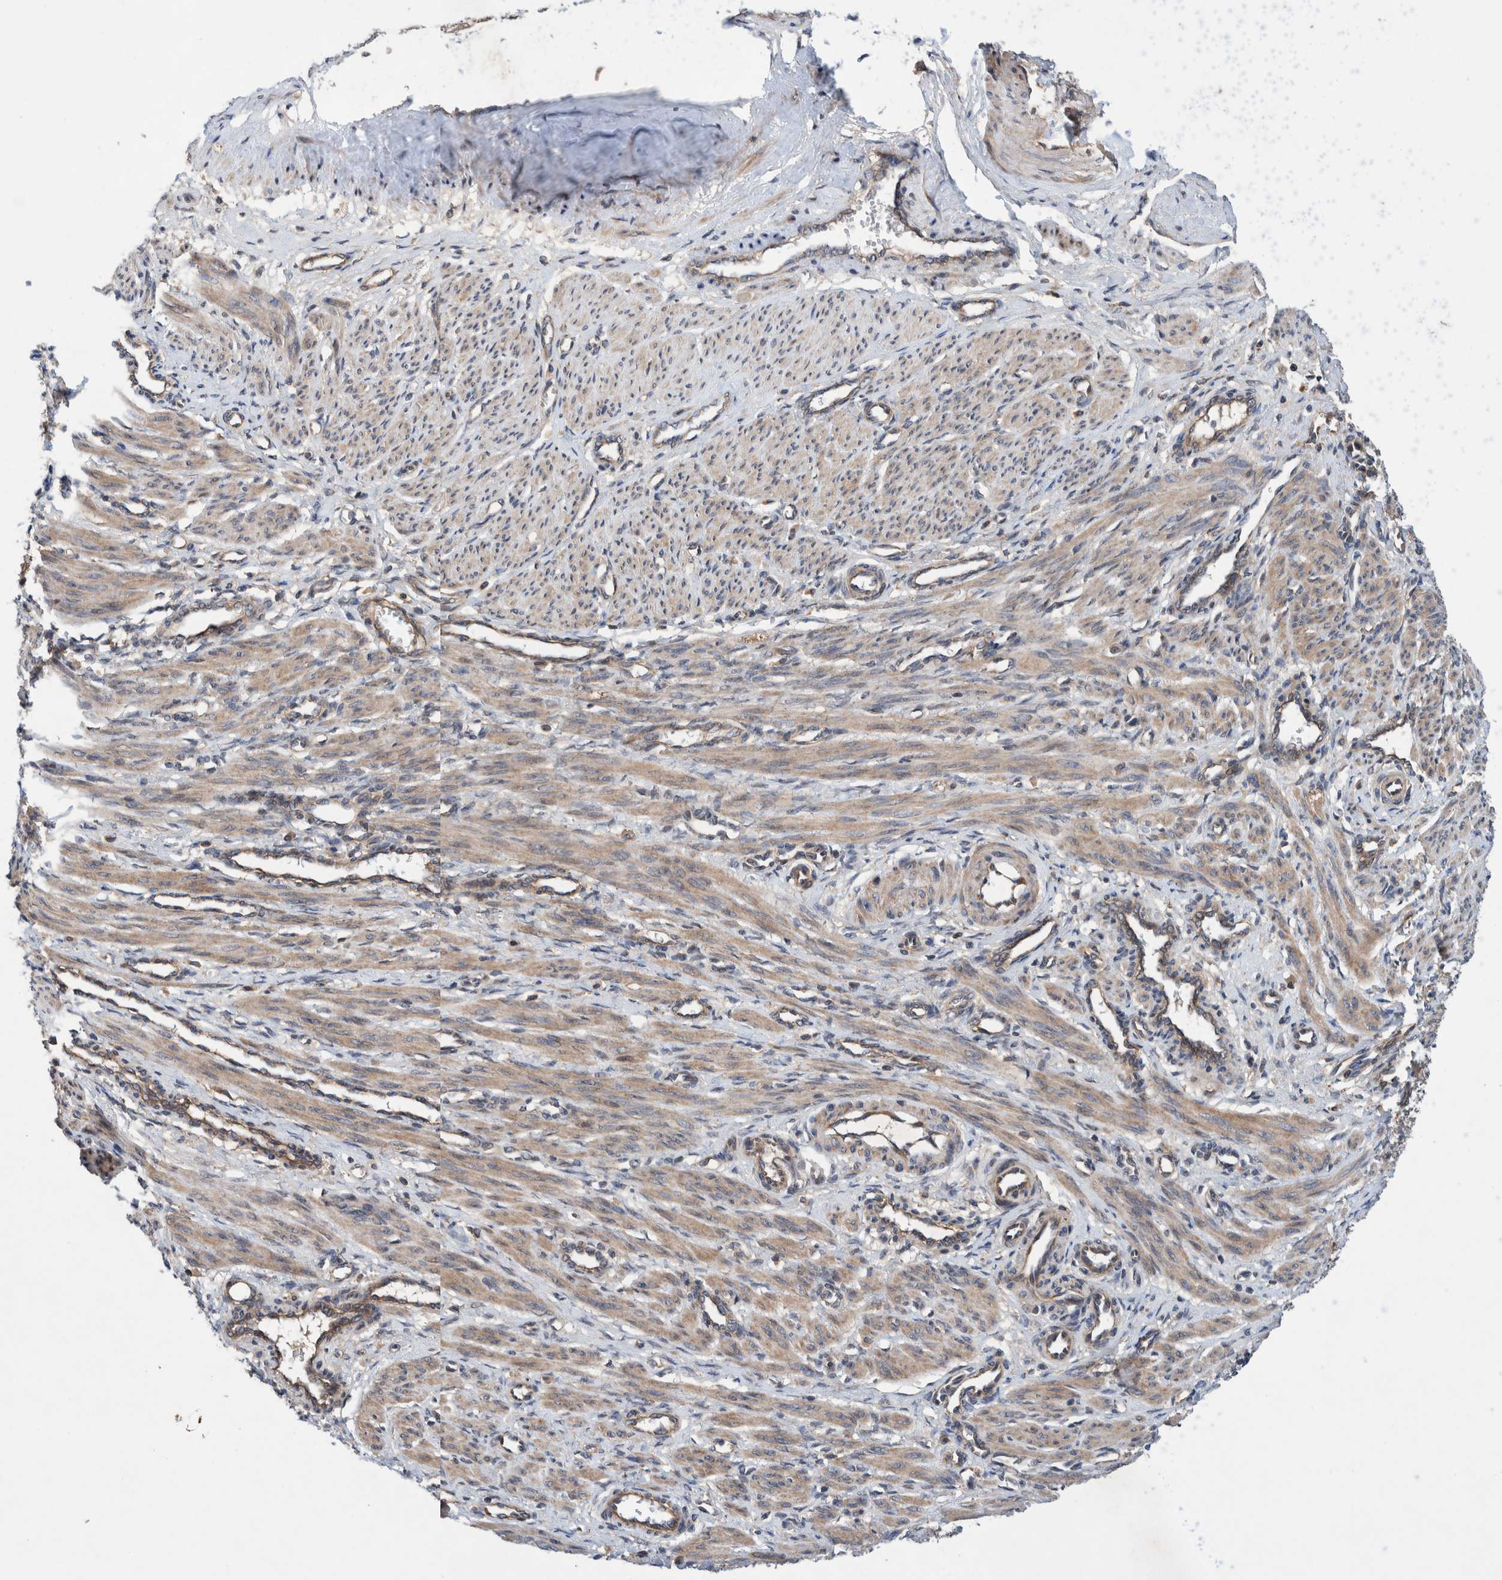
{"staining": {"intensity": "weak", "quantity": ">75%", "location": "cytoplasmic/membranous"}, "tissue": "smooth muscle", "cell_type": "Smooth muscle cells", "image_type": "normal", "snomed": [{"axis": "morphology", "description": "Normal tissue, NOS"}, {"axis": "topography", "description": "Endometrium"}], "caption": "Immunohistochemical staining of benign human smooth muscle exhibits low levels of weak cytoplasmic/membranous expression in approximately >75% of smooth muscle cells. (DAB = brown stain, brightfield microscopy at high magnification).", "gene": "PIK3R6", "patient": {"sex": "female", "age": 33}}